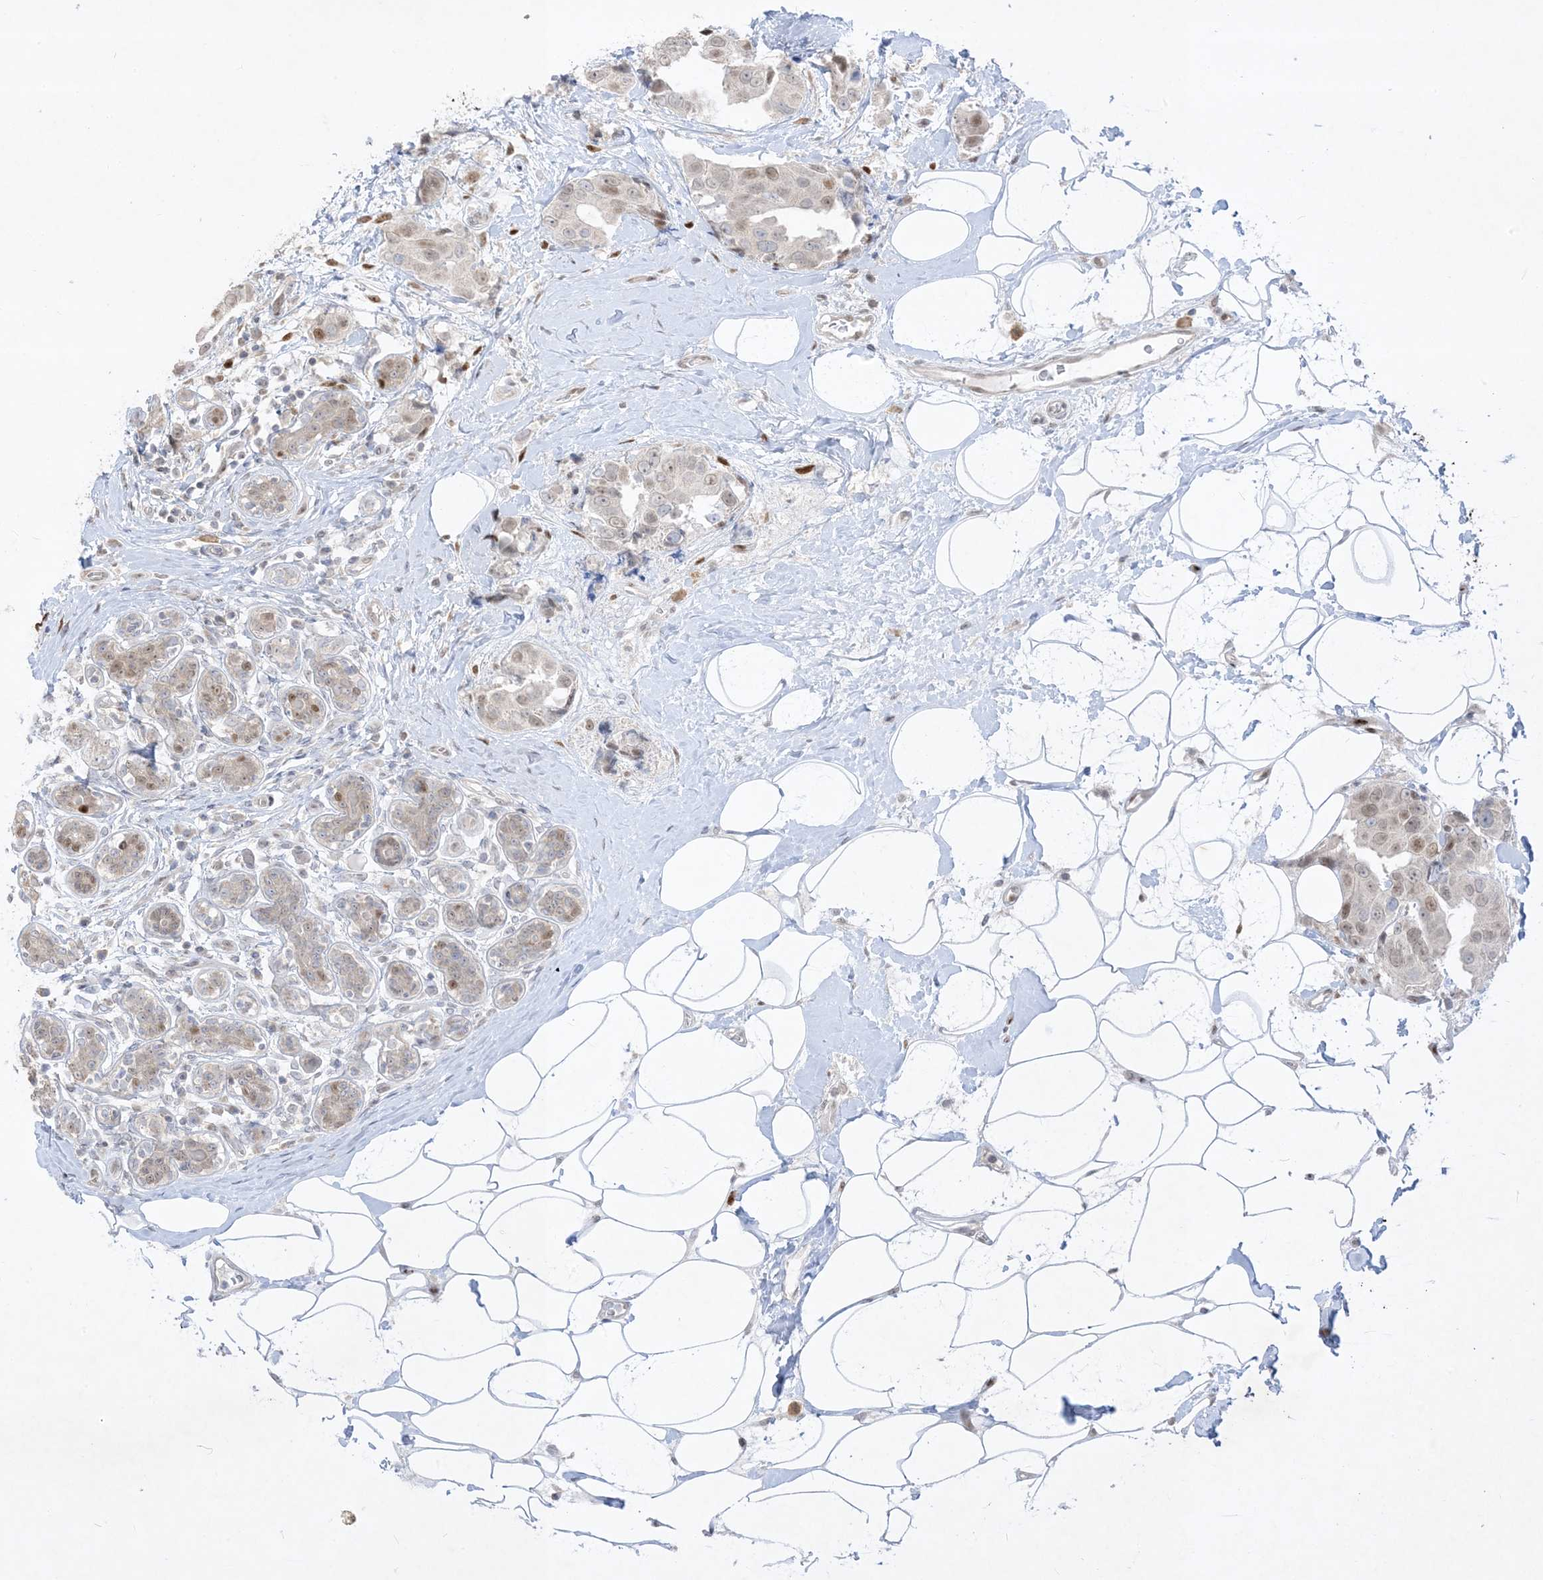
{"staining": {"intensity": "moderate", "quantity": "<25%", "location": "nuclear"}, "tissue": "breast cancer", "cell_type": "Tumor cells", "image_type": "cancer", "snomed": [{"axis": "morphology", "description": "Normal tissue, NOS"}, {"axis": "morphology", "description": "Duct carcinoma"}, {"axis": "topography", "description": "Breast"}], "caption": "The immunohistochemical stain shows moderate nuclear positivity in tumor cells of breast invasive ductal carcinoma tissue.", "gene": "BHLHE40", "patient": {"sex": "female", "age": 39}}